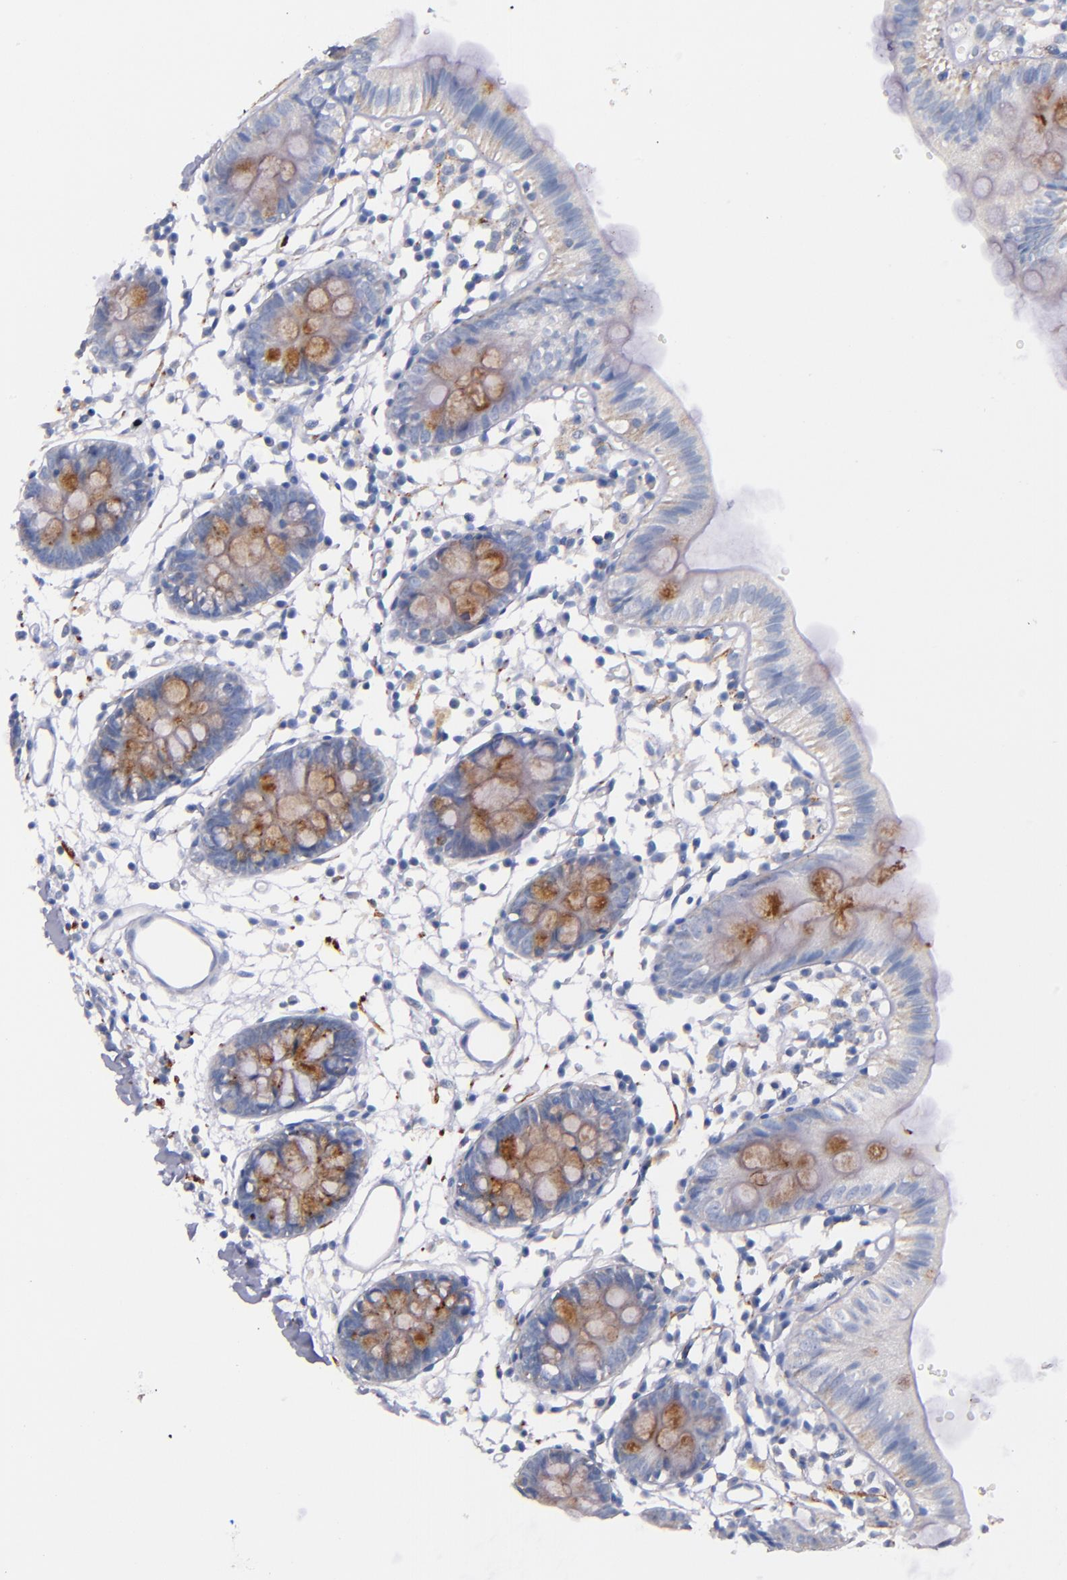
{"staining": {"intensity": "negative", "quantity": "none", "location": "none"}, "tissue": "colon", "cell_type": "Endothelial cells", "image_type": "normal", "snomed": [{"axis": "morphology", "description": "Normal tissue, NOS"}, {"axis": "topography", "description": "Colon"}], "caption": "Endothelial cells show no significant expression in benign colon.", "gene": "CNTNAP2", "patient": {"sex": "male", "age": 14}}